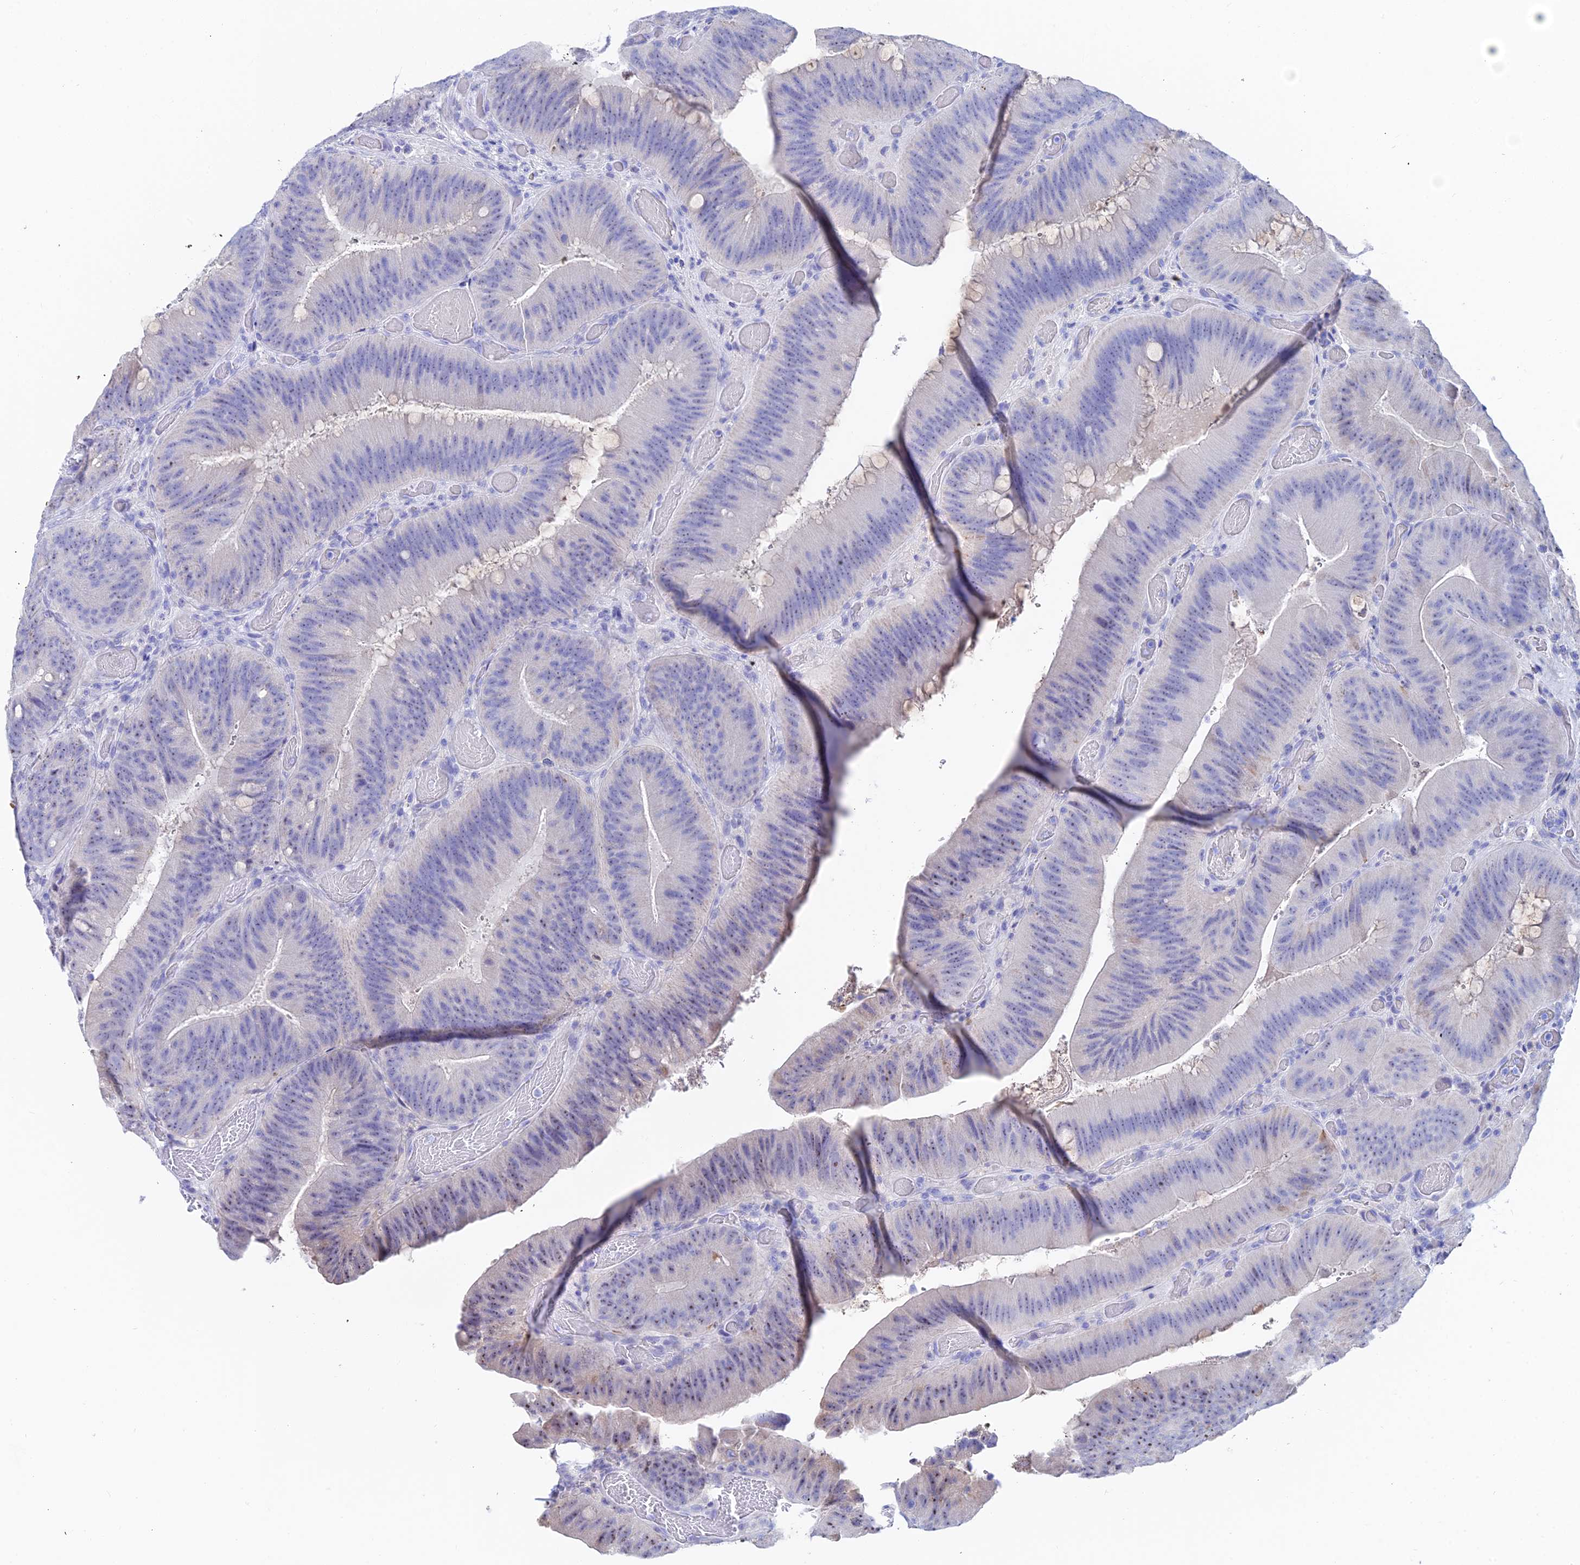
{"staining": {"intensity": "moderate", "quantity": "<25%", "location": "cytoplasmic/membranous,nuclear"}, "tissue": "colorectal cancer", "cell_type": "Tumor cells", "image_type": "cancer", "snomed": [{"axis": "morphology", "description": "Adenocarcinoma, NOS"}, {"axis": "topography", "description": "Colon"}], "caption": "DAB immunohistochemical staining of colorectal cancer (adenocarcinoma) demonstrates moderate cytoplasmic/membranous and nuclear protein positivity in approximately <25% of tumor cells.", "gene": "CEP41", "patient": {"sex": "female", "age": 43}}